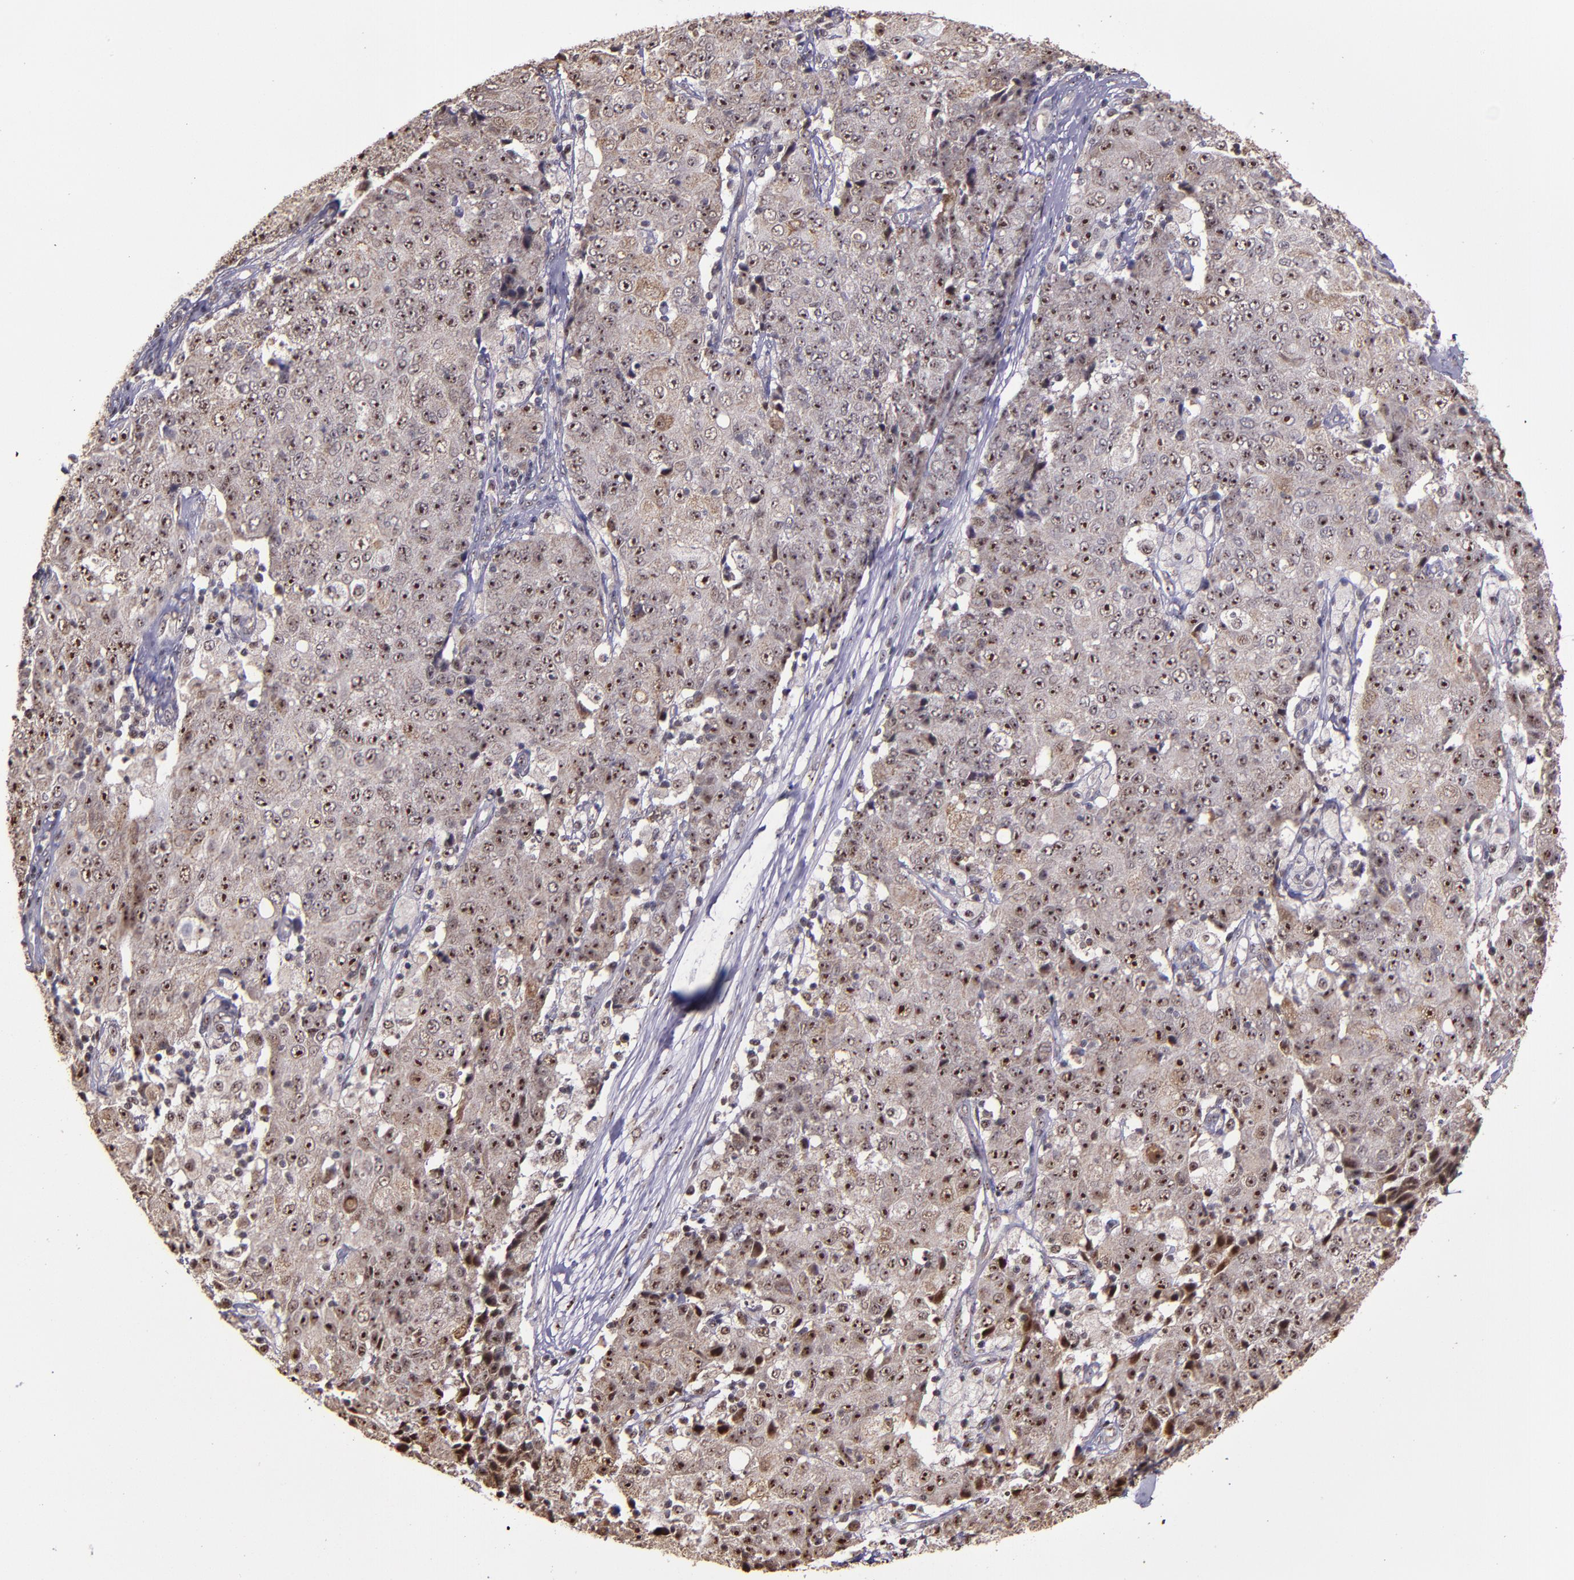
{"staining": {"intensity": "moderate", "quantity": ">75%", "location": "cytoplasmic/membranous,nuclear"}, "tissue": "ovarian cancer", "cell_type": "Tumor cells", "image_type": "cancer", "snomed": [{"axis": "morphology", "description": "Carcinoma, endometroid"}, {"axis": "topography", "description": "Ovary"}], "caption": "High-magnification brightfield microscopy of ovarian cancer (endometroid carcinoma) stained with DAB (brown) and counterstained with hematoxylin (blue). tumor cells exhibit moderate cytoplasmic/membranous and nuclear staining is present in approximately>75% of cells.", "gene": "CECR2", "patient": {"sex": "female", "age": 42}}